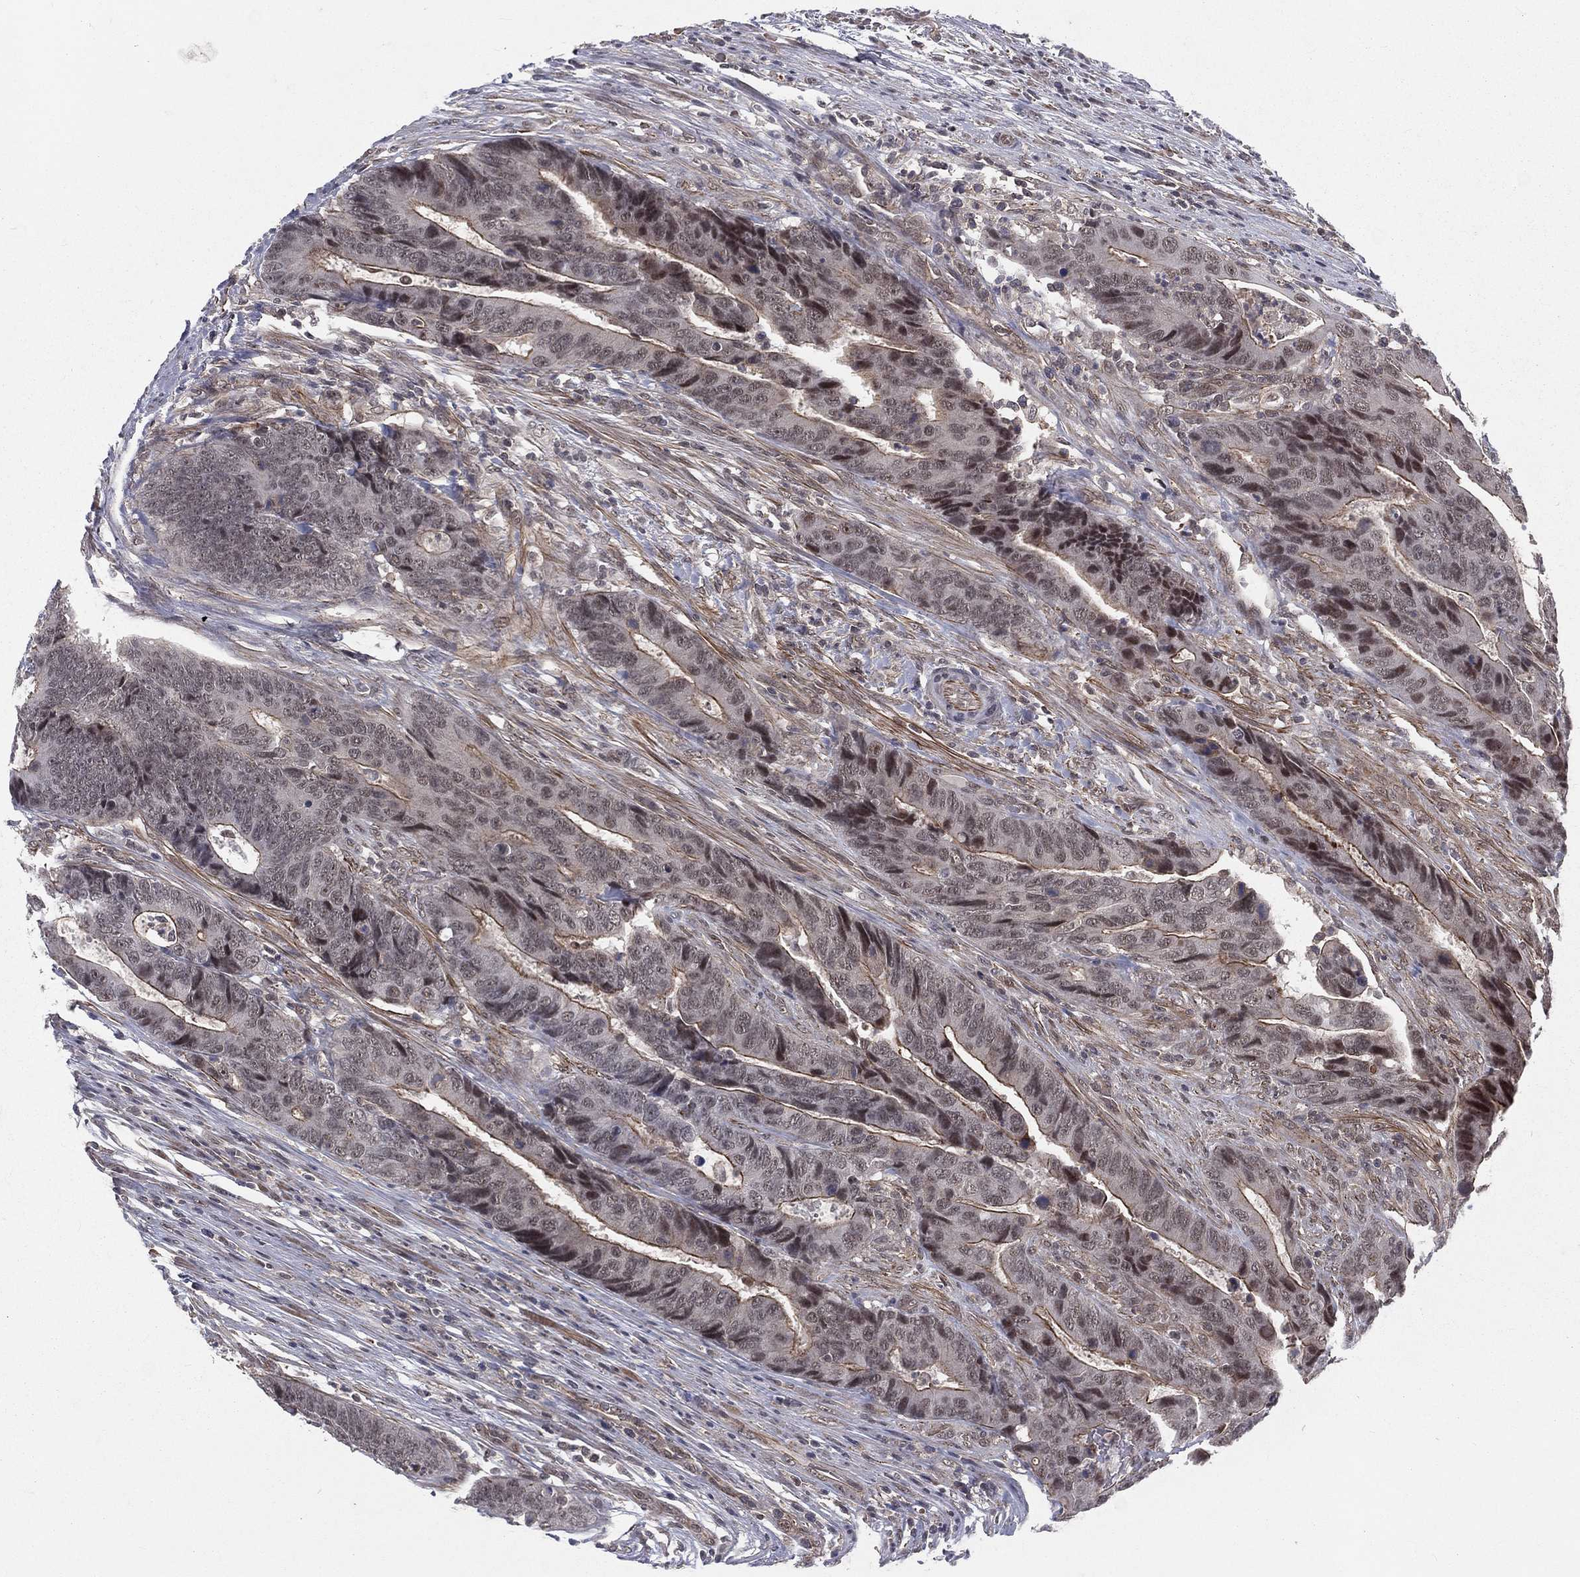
{"staining": {"intensity": "strong", "quantity": "<25%", "location": "nuclear"}, "tissue": "colorectal cancer", "cell_type": "Tumor cells", "image_type": "cancer", "snomed": [{"axis": "morphology", "description": "Adenocarcinoma, NOS"}, {"axis": "topography", "description": "Colon"}], "caption": "Colorectal cancer tissue displays strong nuclear expression in approximately <25% of tumor cells", "gene": "MORC2", "patient": {"sex": "female", "age": 56}}